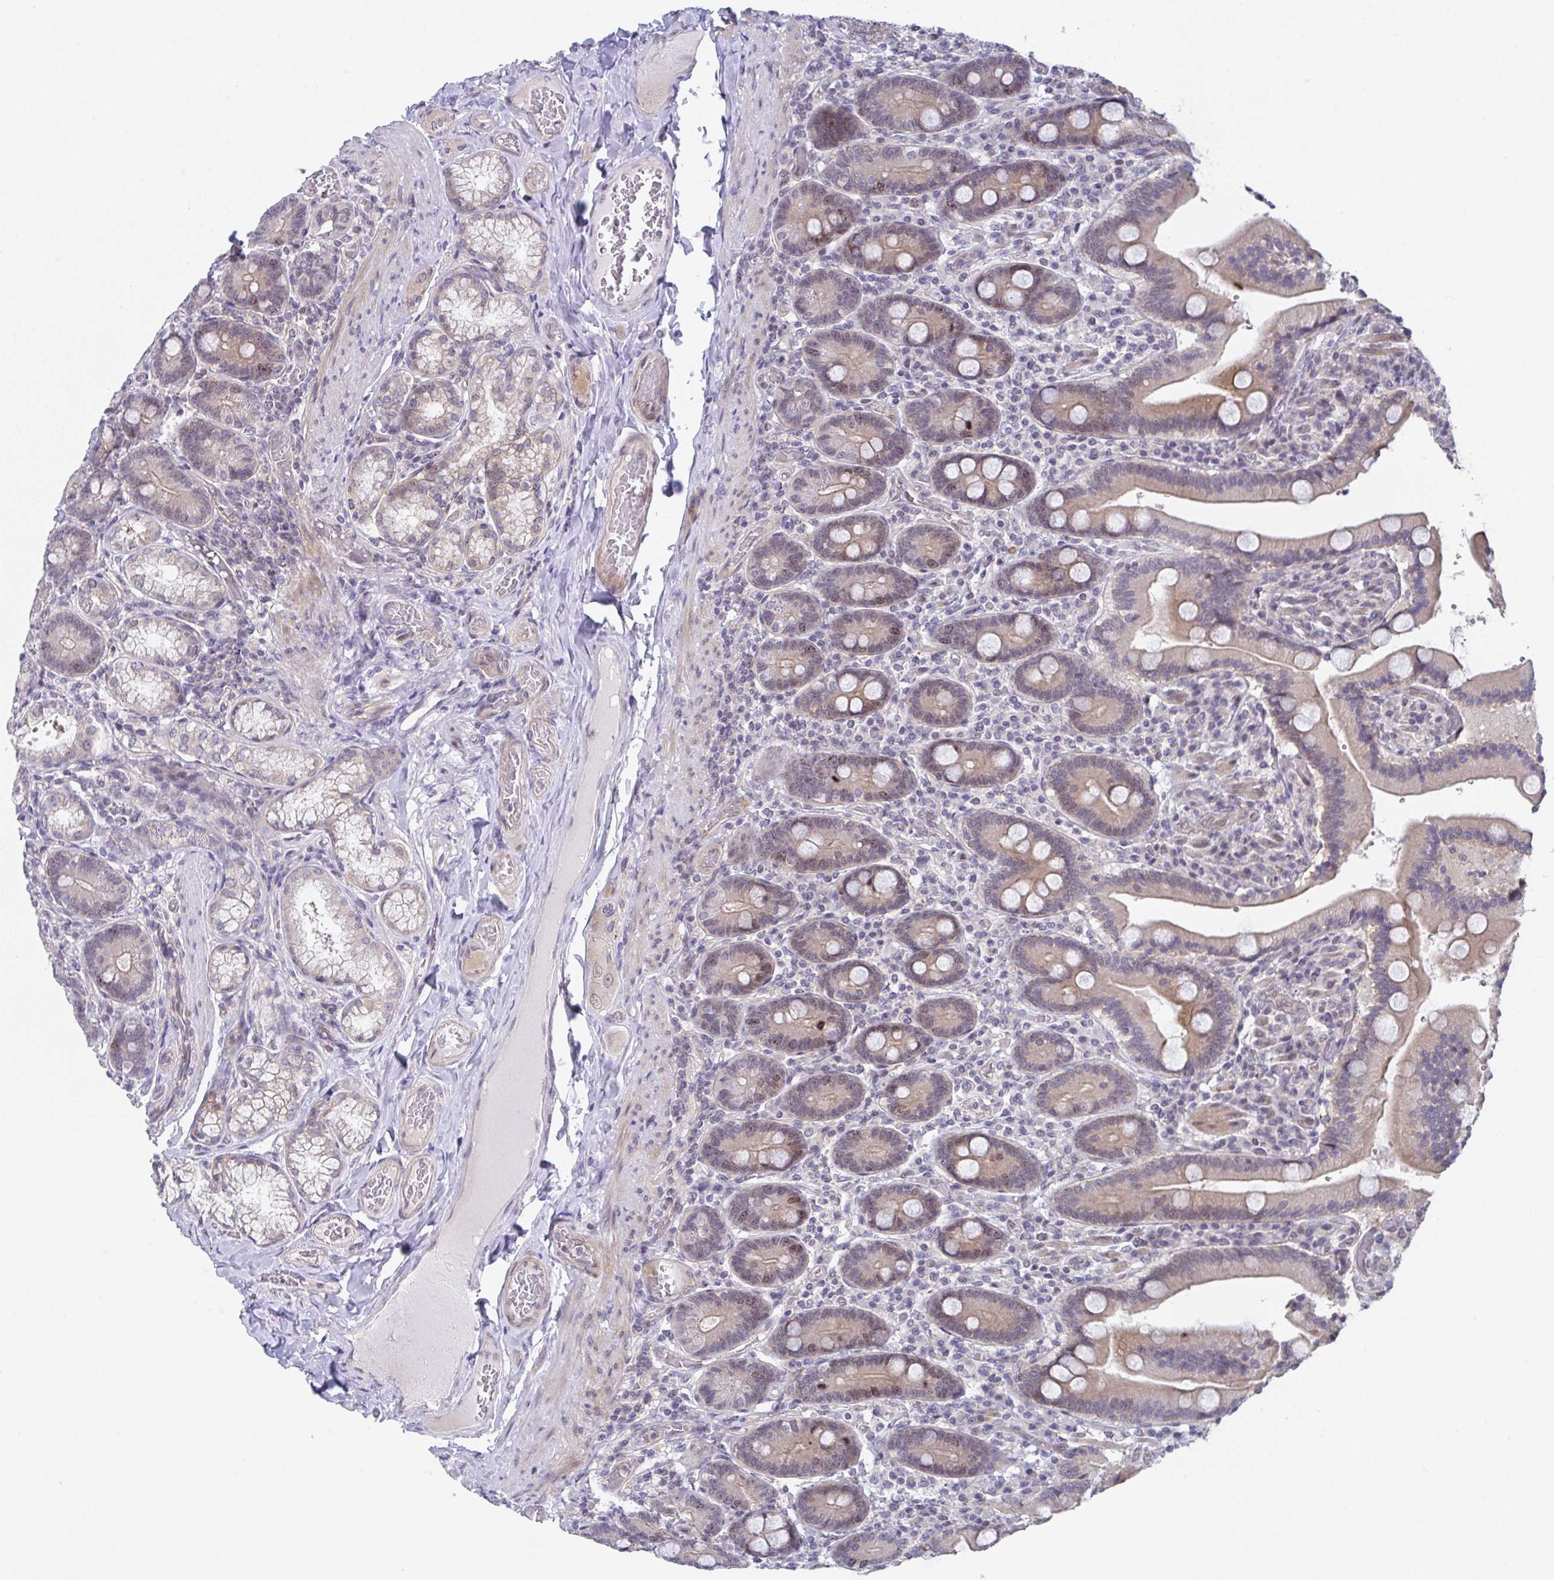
{"staining": {"intensity": "moderate", "quantity": "25%-75%", "location": "cytoplasmic/membranous,nuclear"}, "tissue": "duodenum", "cell_type": "Glandular cells", "image_type": "normal", "snomed": [{"axis": "morphology", "description": "Normal tissue, NOS"}, {"axis": "topography", "description": "Duodenum"}], "caption": "Brown immunohistochemical staining in unremarkable duodenum exhibits moderate cytoplasmic/membranous,nuclear expression in approximately 25%-75% of glandular cells. (DAB IHC with brightfield microscopy, high magnification).", "gene": "RBM18", "patient": {"sex": "female", "age": 62}}